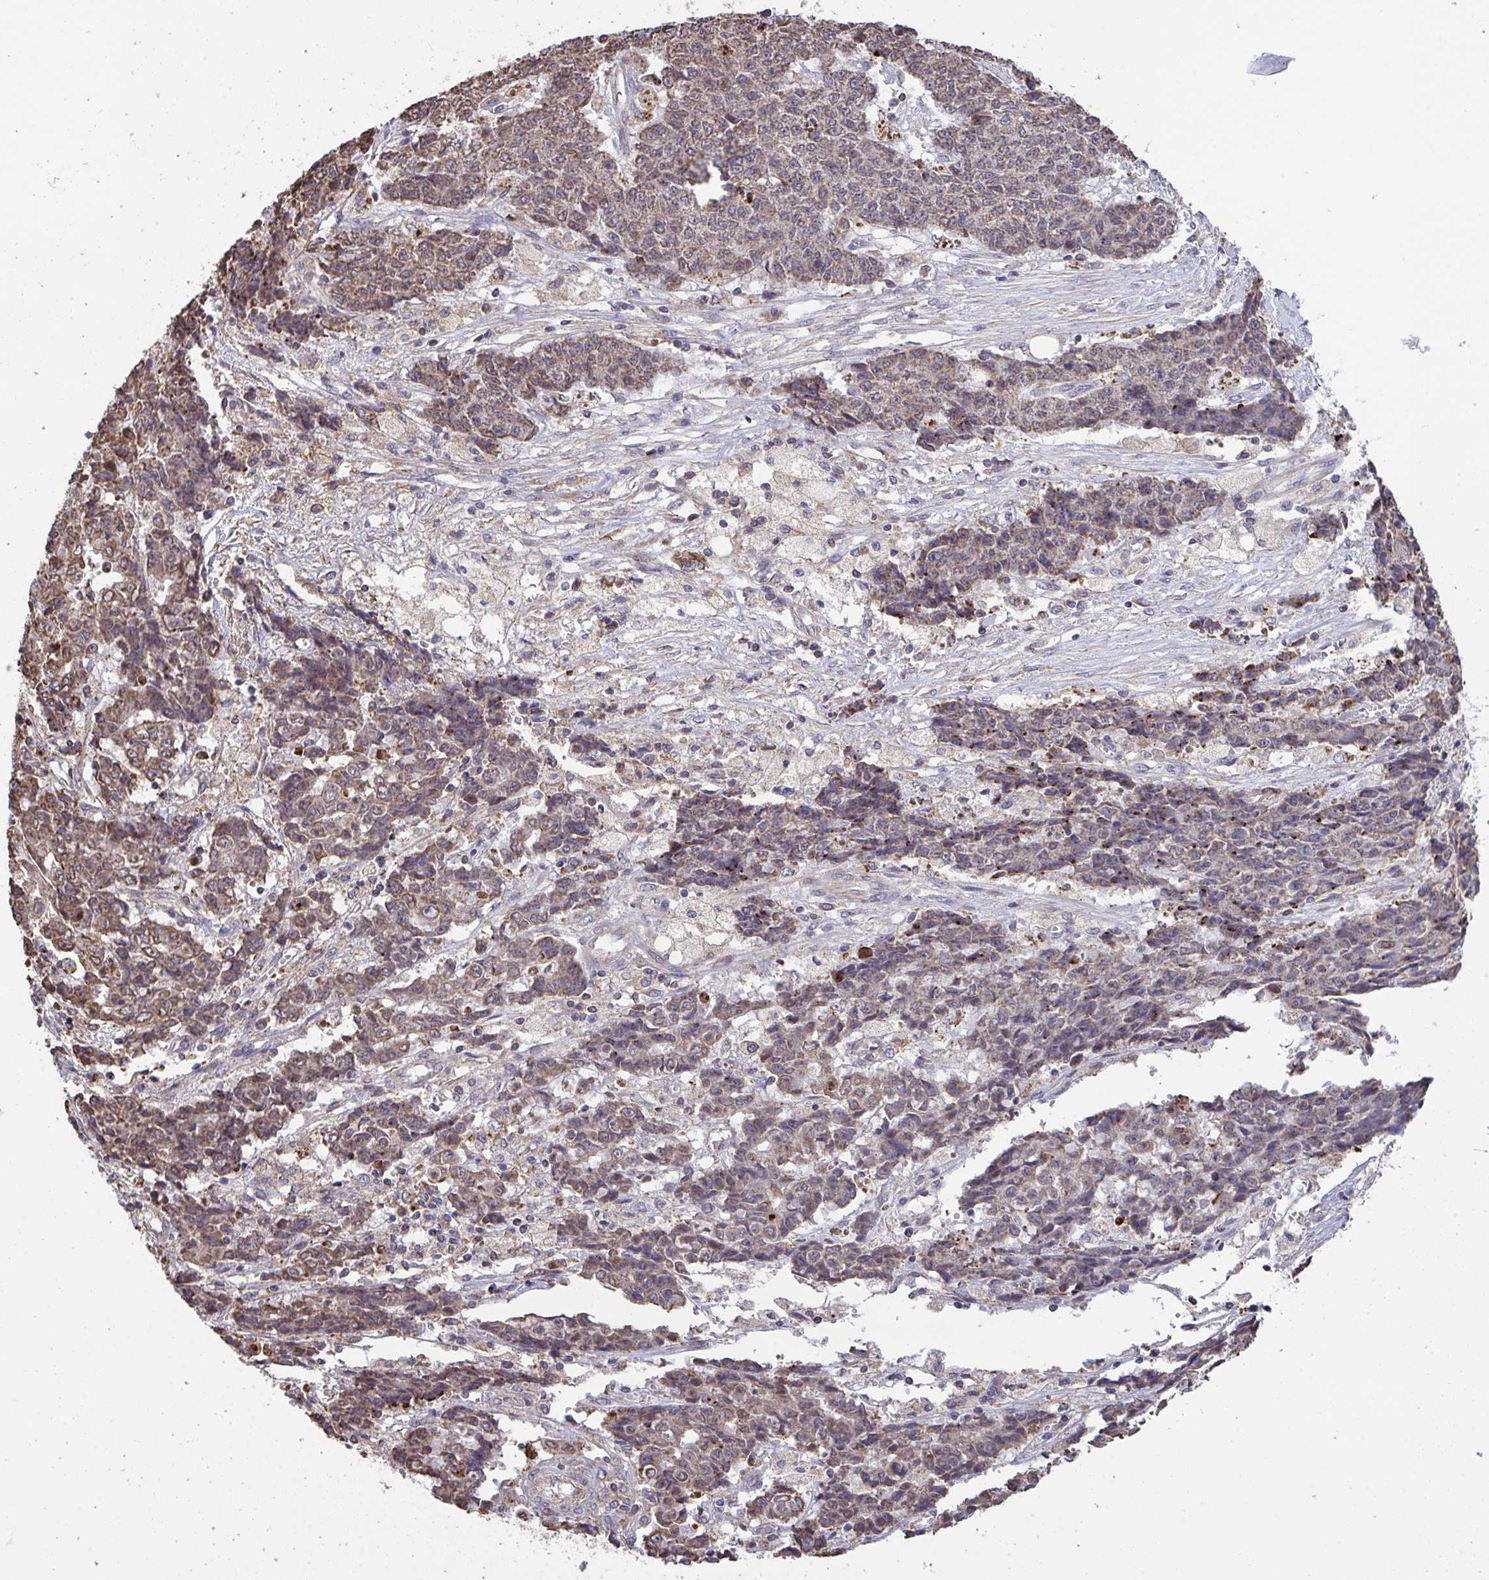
{"staining": {"intensity": "weak", "quantity": "25%-75%", "location": "cytoplasmic/membranous"}, "tissue": "ovarian cancer", "cell_type": "Tumor cells", "image_type": "cancer", "snomed": [{"axis": "morphology", "description": "Carcinoma, endometroid"}, {"axis": "topography", "description": "Ovary"}], "caption": "An image of ovarian endometroid carcinoma stained for a protein reveals weak cytoplasmic/membranous brown staining in tumor cells.", "gene": "PPM1H", "patient": {"sex": "female", "age": 42}}